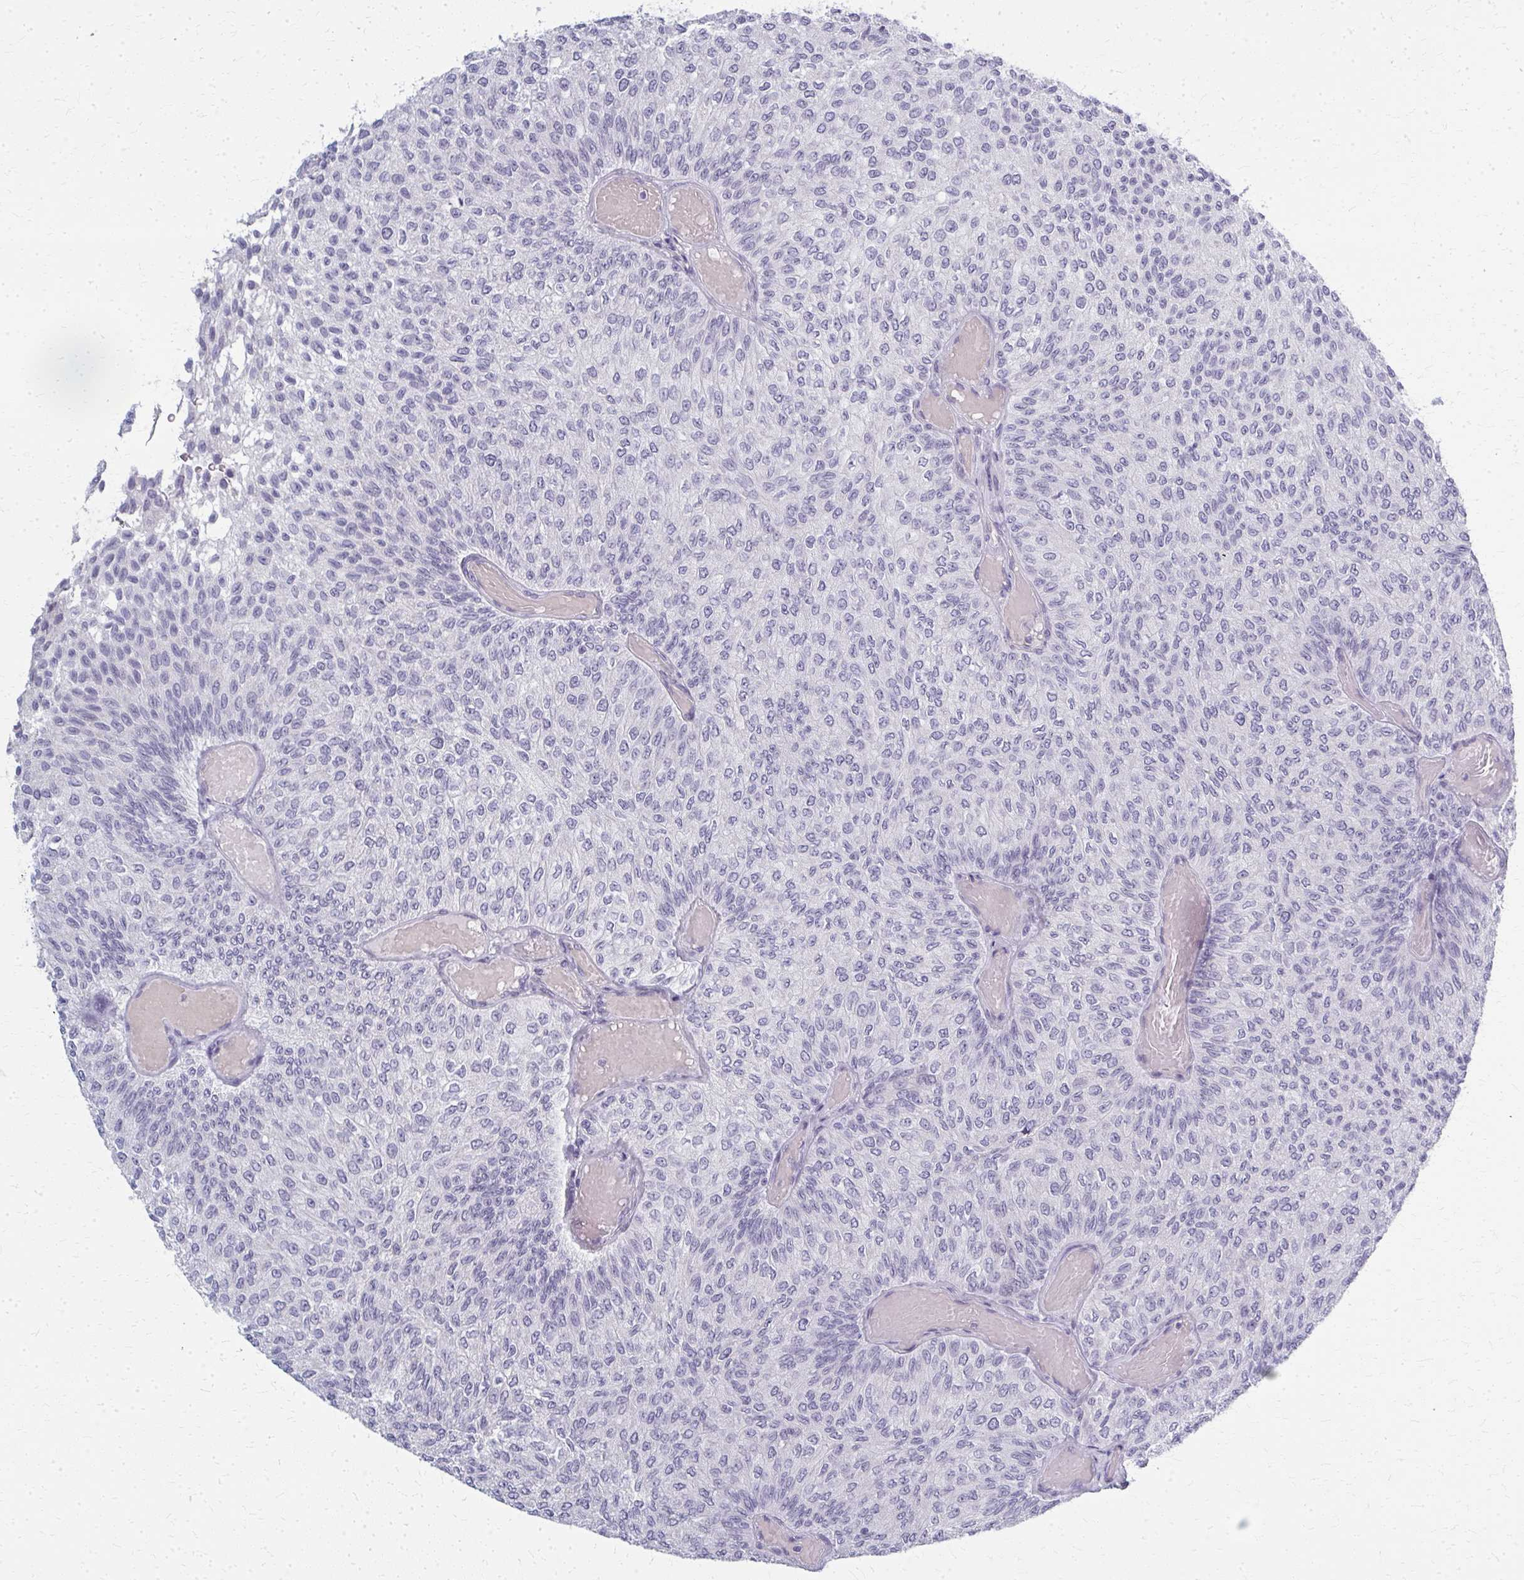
{"staining": {"intensity": "negative", "quantity": "none", "location": "none"}, "tissue": "urothelial cancer", "cell_type": "Tumor cells", "image_type": "cancer", "snomed": [{"axis": "morphology", "description": "Urothelial carcinoma, Low grade"}, {"axis": "topography", "description": "Urinary bladder"}], "caption": "The image shows no staining of tumor cells in urothelial cancer.", "gene": "CASQ2", "patient": {"sex": "male", "age": 78}}